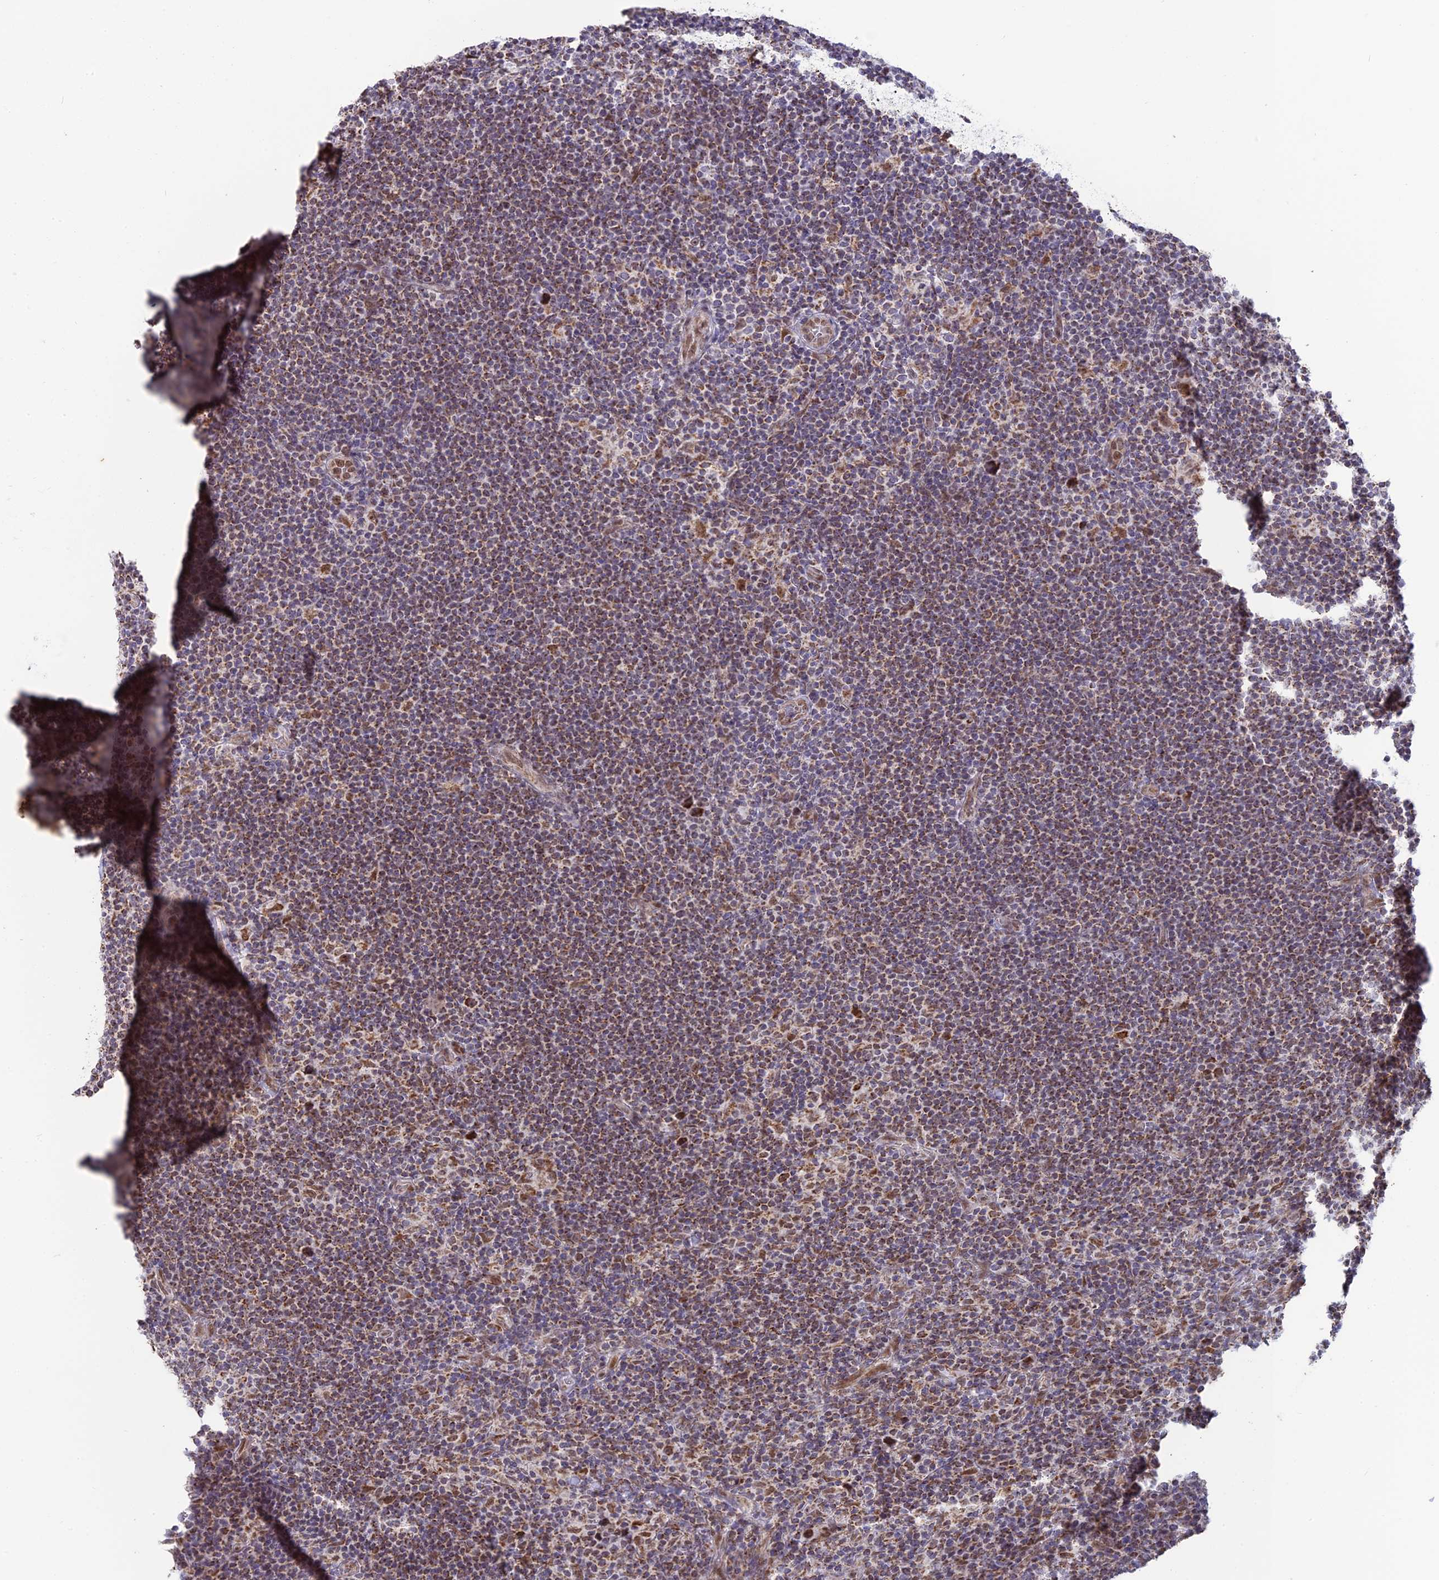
{"staining": {"intensity": "strong", "quantity": ">75%", "location": "cytoplasmic/membranous"}, "tissue": "lymphoma", "cell_type": "Tumor cells", "image_type": "cancer", "snomed": [{"axis": "morphology", "description": "Hodgkin's disease, NOS"}, {"axis": "topography", "description": "Lymph node"}], "caption": "There is high levels of strong cytoplasmic/membranous staining in tumor cells of lymphoma, as demonstrated by immunohistochemical staining (brown color).", "gene": "ARHGAP40", "patient": {"sex": "female", "age": 57}}